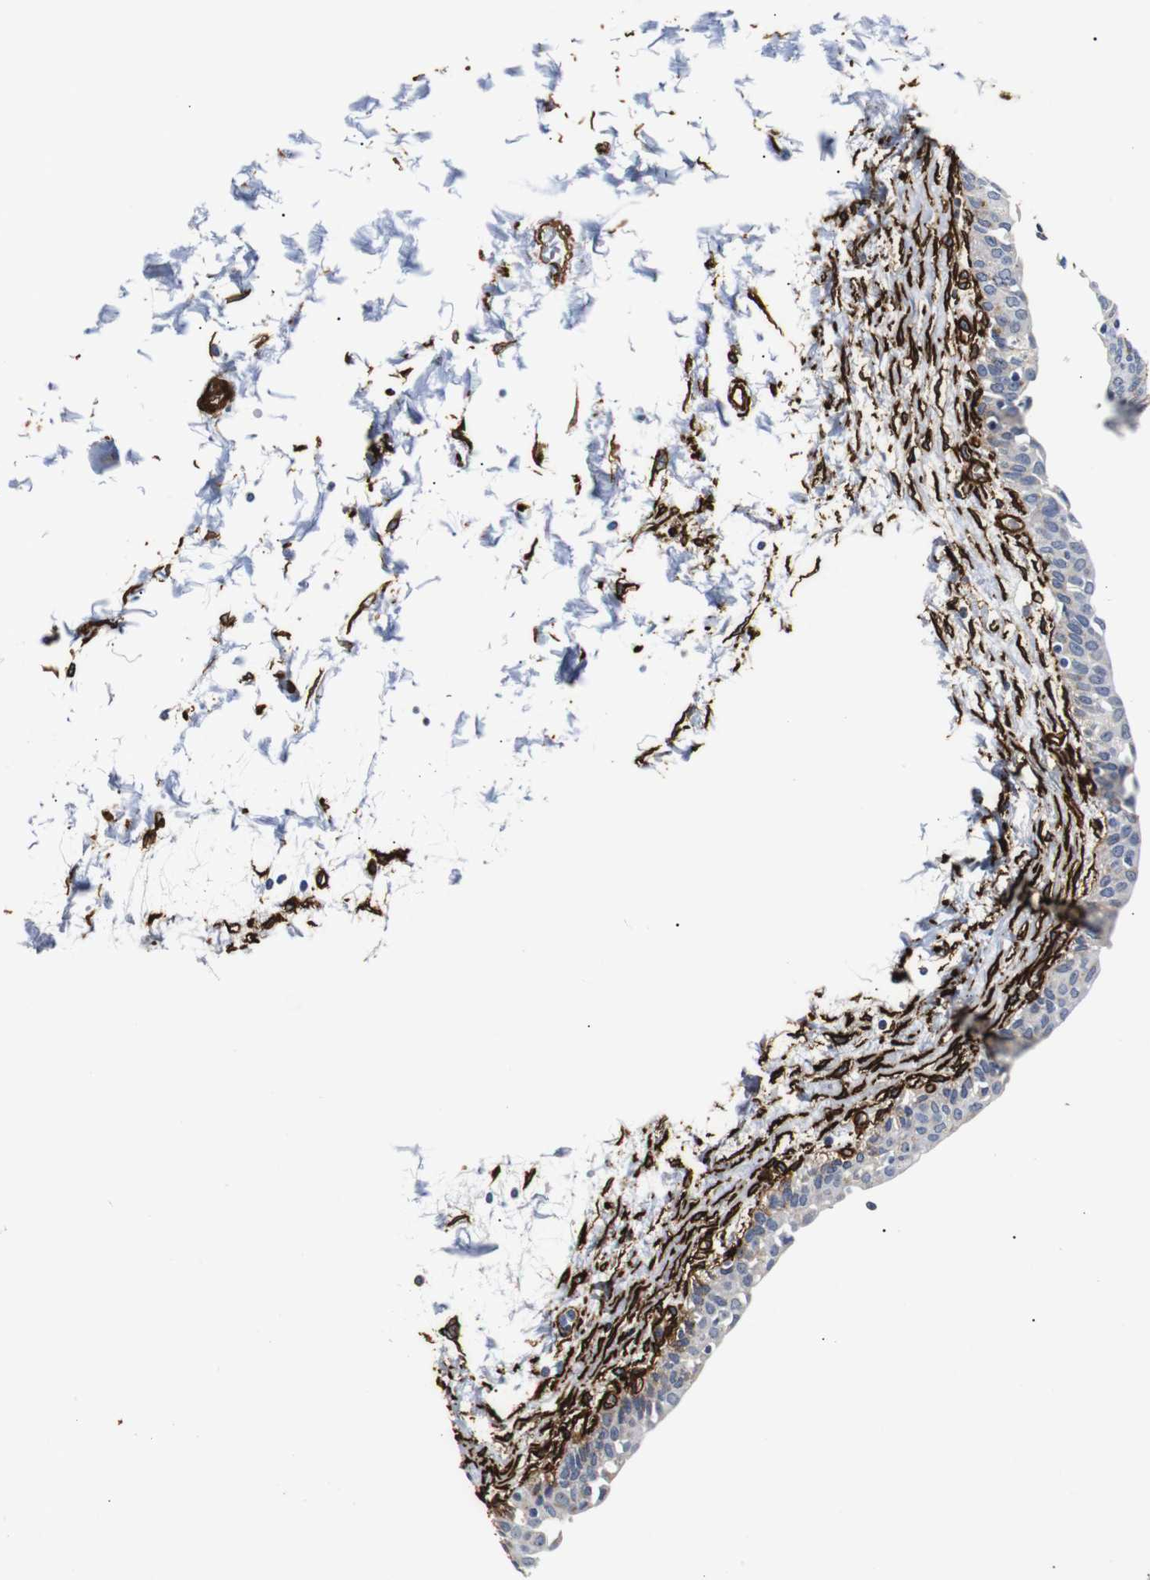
{"staining": {"intensity": "weak", "quantity": "<25%", "location": "cytoplasmic/membranous"}, "tissue": "urinary bladder", "cell_type": "Urothelial cells", "image_type": "normal", "snomed": [{"axis": "morphology", "description": "Normal tissue, NOS"}, {"axis": "topography", "description": "Urinary bladder"}], "caption": "High power microscopy photomicrograph of an IHC image of benign urinary bladder, revealing no significant positivity in urothelial cells. (DAB (3,3'-diaminobenzidine) IHC, high magnification).", "gene": "CAV2", "patient": {"sex": "male", "age": 55}}